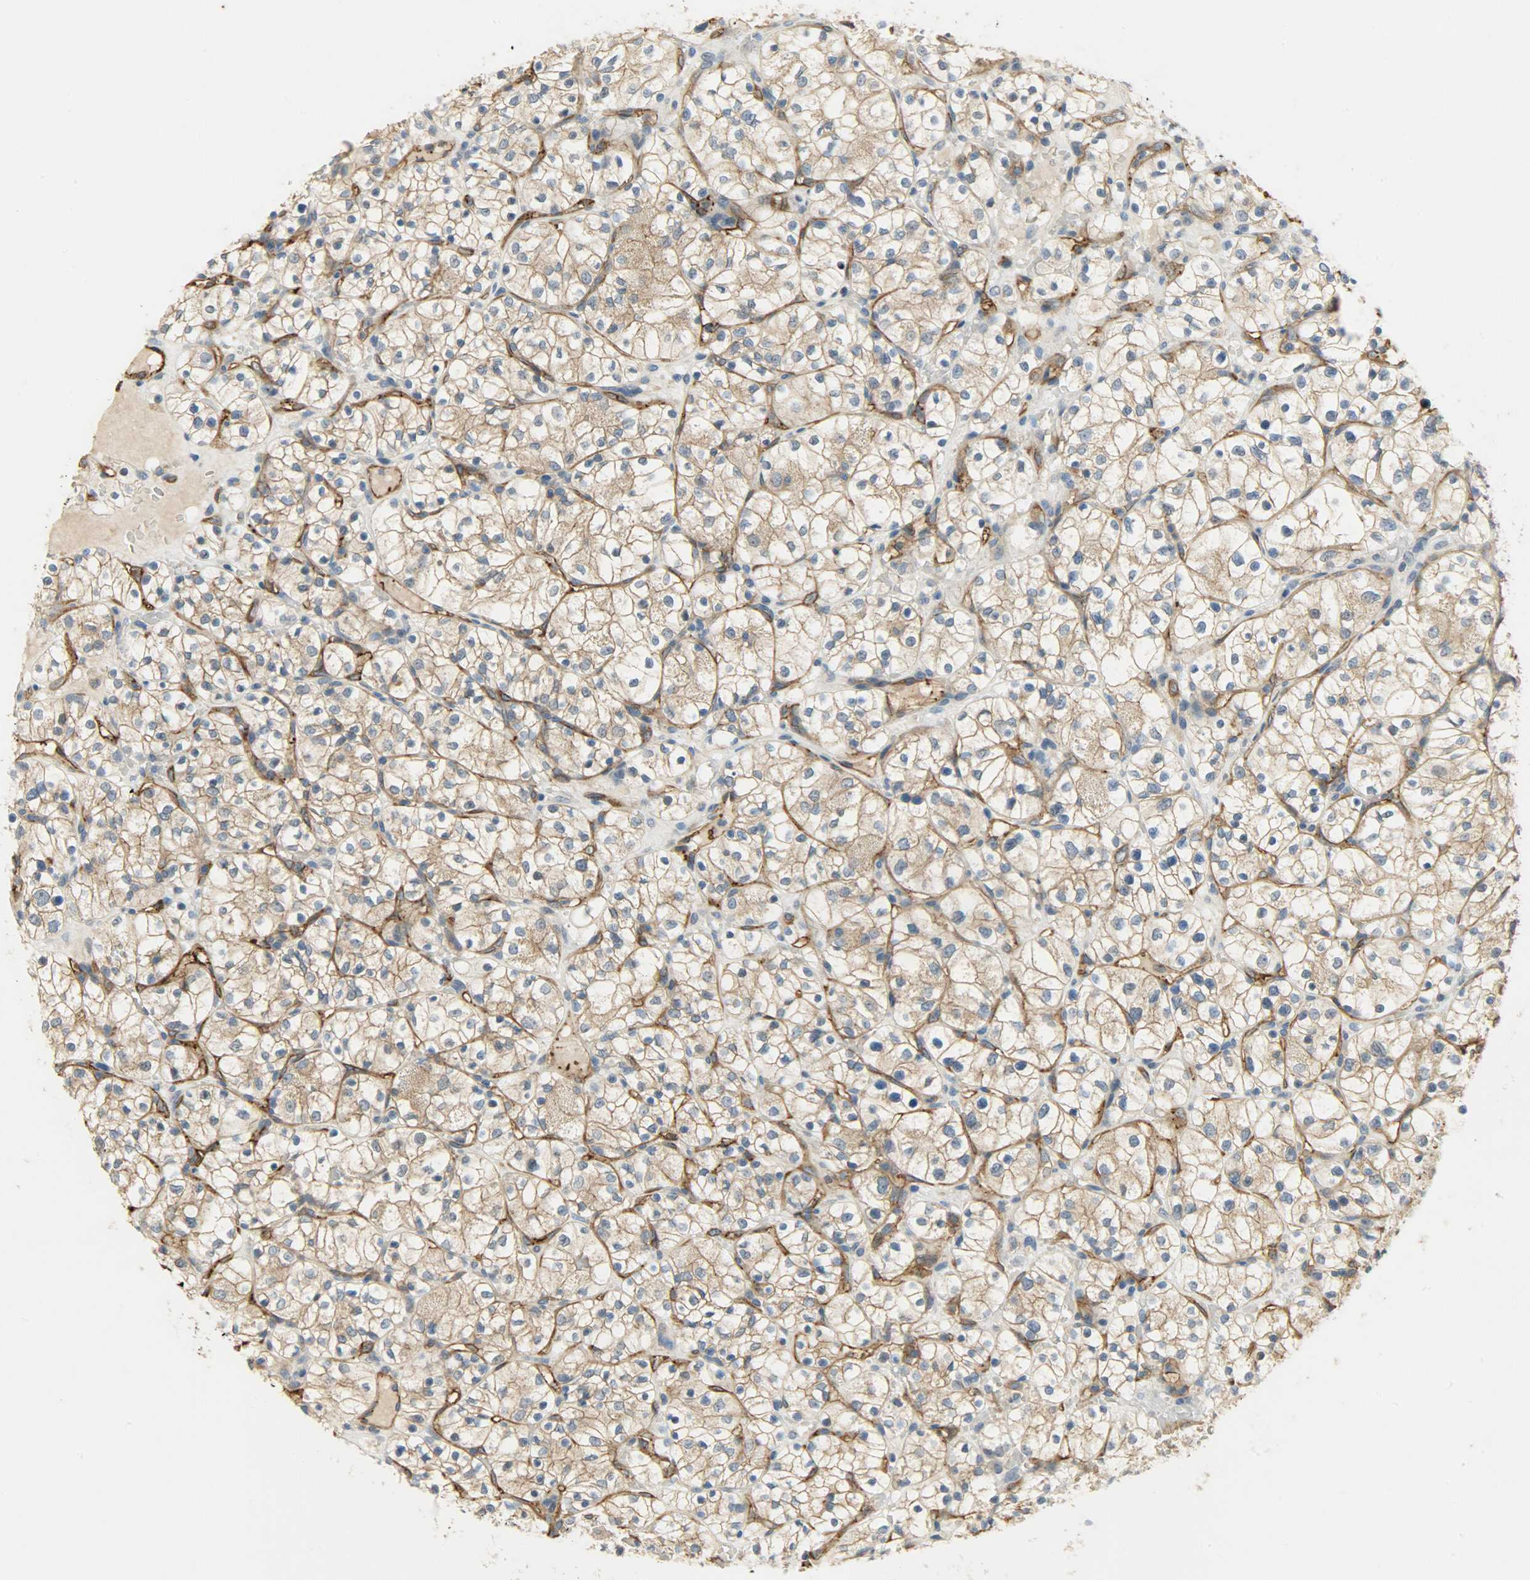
{"staining": {"intensity": "moderate", "quantity": ">75%", "location": "cytoplasmic/membranous"}, "tissue": "renal cancer", "cell_type": "Tumor cells", "image_type": "cancer", "snomed": [{"axis": "morphology", "description": "Adenocarcinoma, NOS"}, {"axis": "topography", "description": "Kidney"}], "caption": "About >75% of tumor cells in human renal adenocarcinoma reveal moderate cytoplasmic/membranous protein staining as visualized by brown immunohistochemical staining.", "gene": "KIAA1217", "patient": {"sex": "female", "age": 60}}